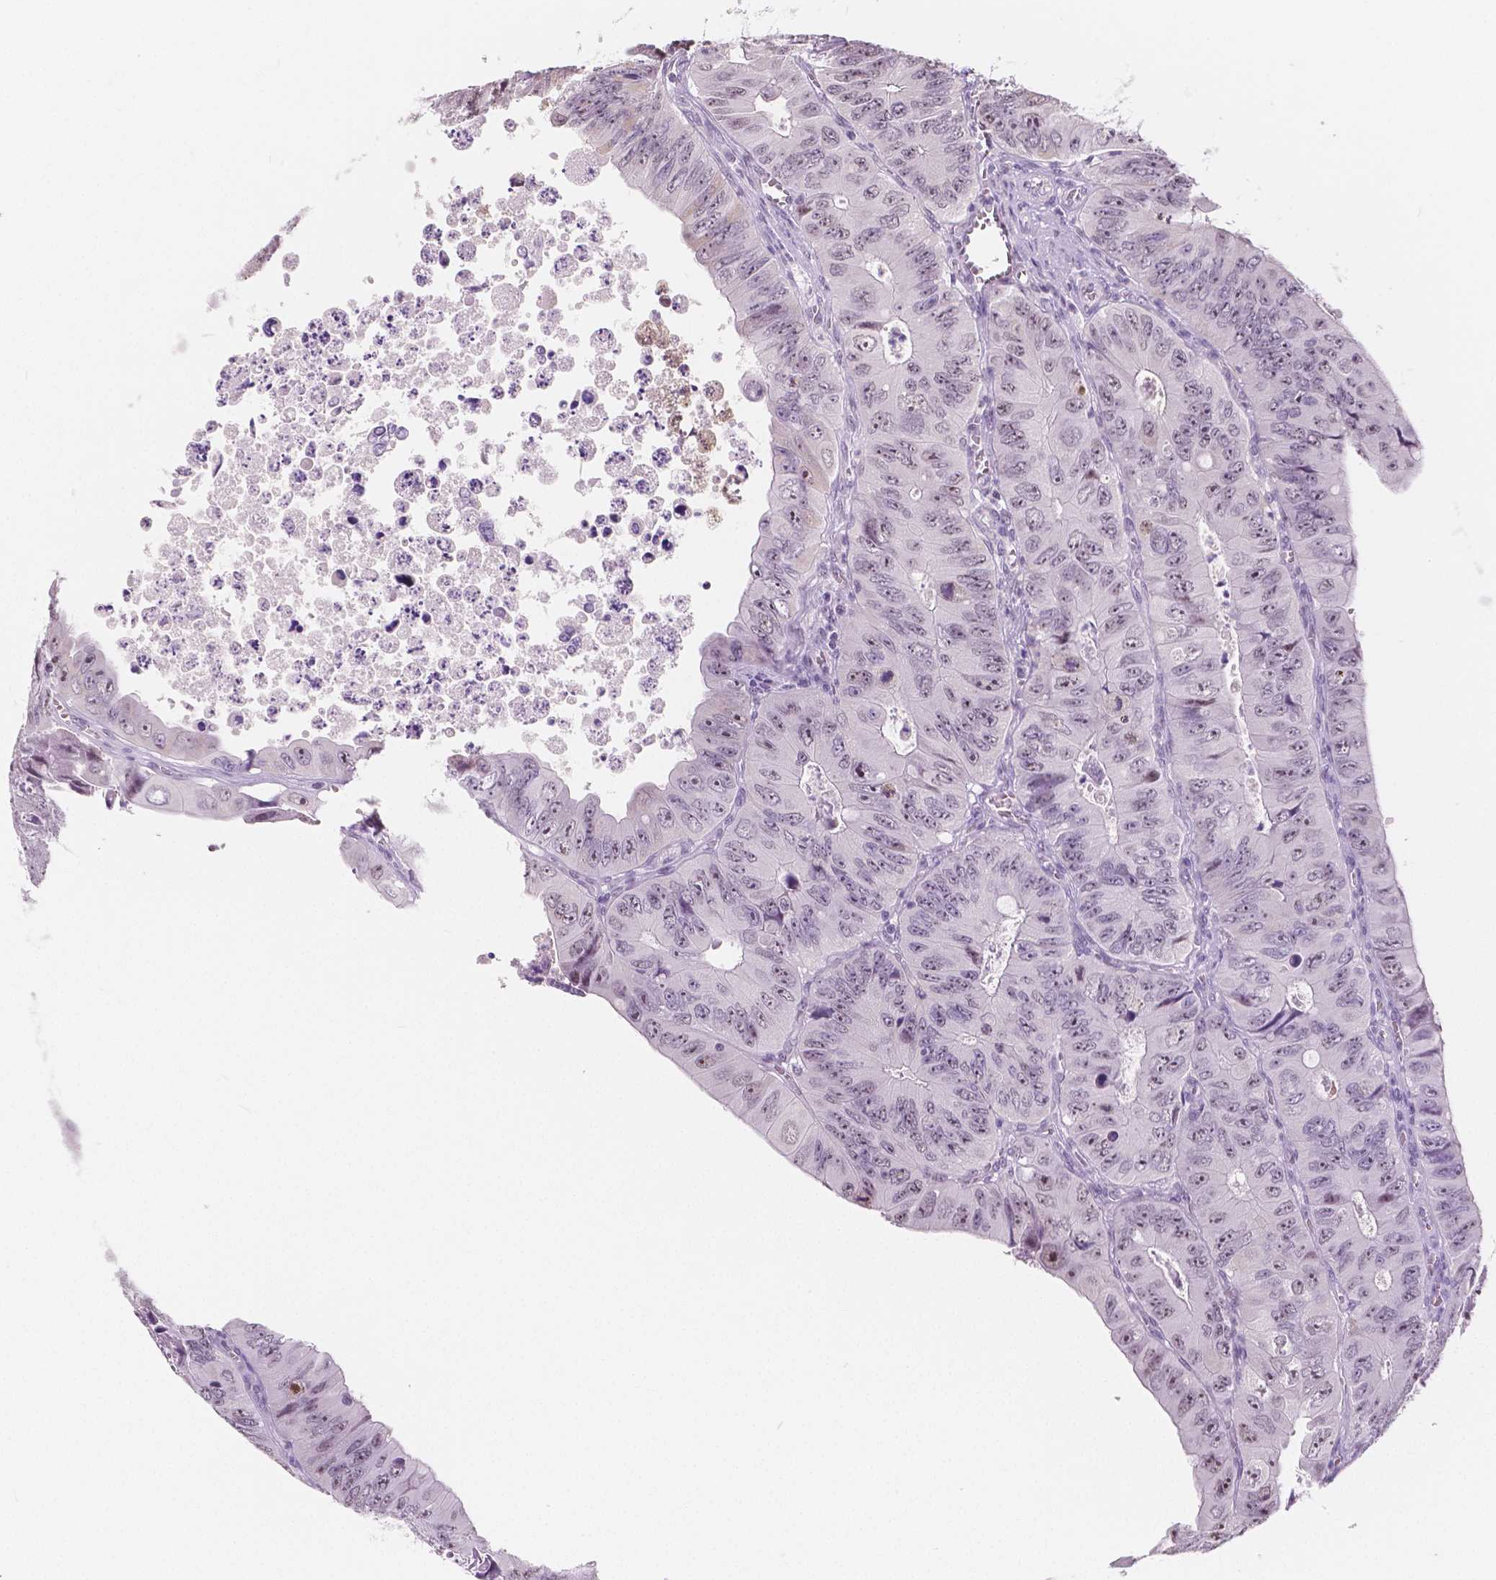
{"staining": {"intensity": "moderate", "quantity": "<25%", "location": "nuclear"}, "tissue": "colorectal cancer", "cell_type": "Tumor cells", "image_type": "cancer", "snomed": [{"axis": "morphology", "description": "Adenocarcinoma, NOS"}, {"axis": "topography", "description": "Colon"}], "caption": "The histopathology image demonstrates a brown stain indicating the presence of a protein in the nuclear of tumor cells in adenocarcinoma (colorectal).", "gene": "NOLC1", "patient": {"sex": "female", "age": 84}}